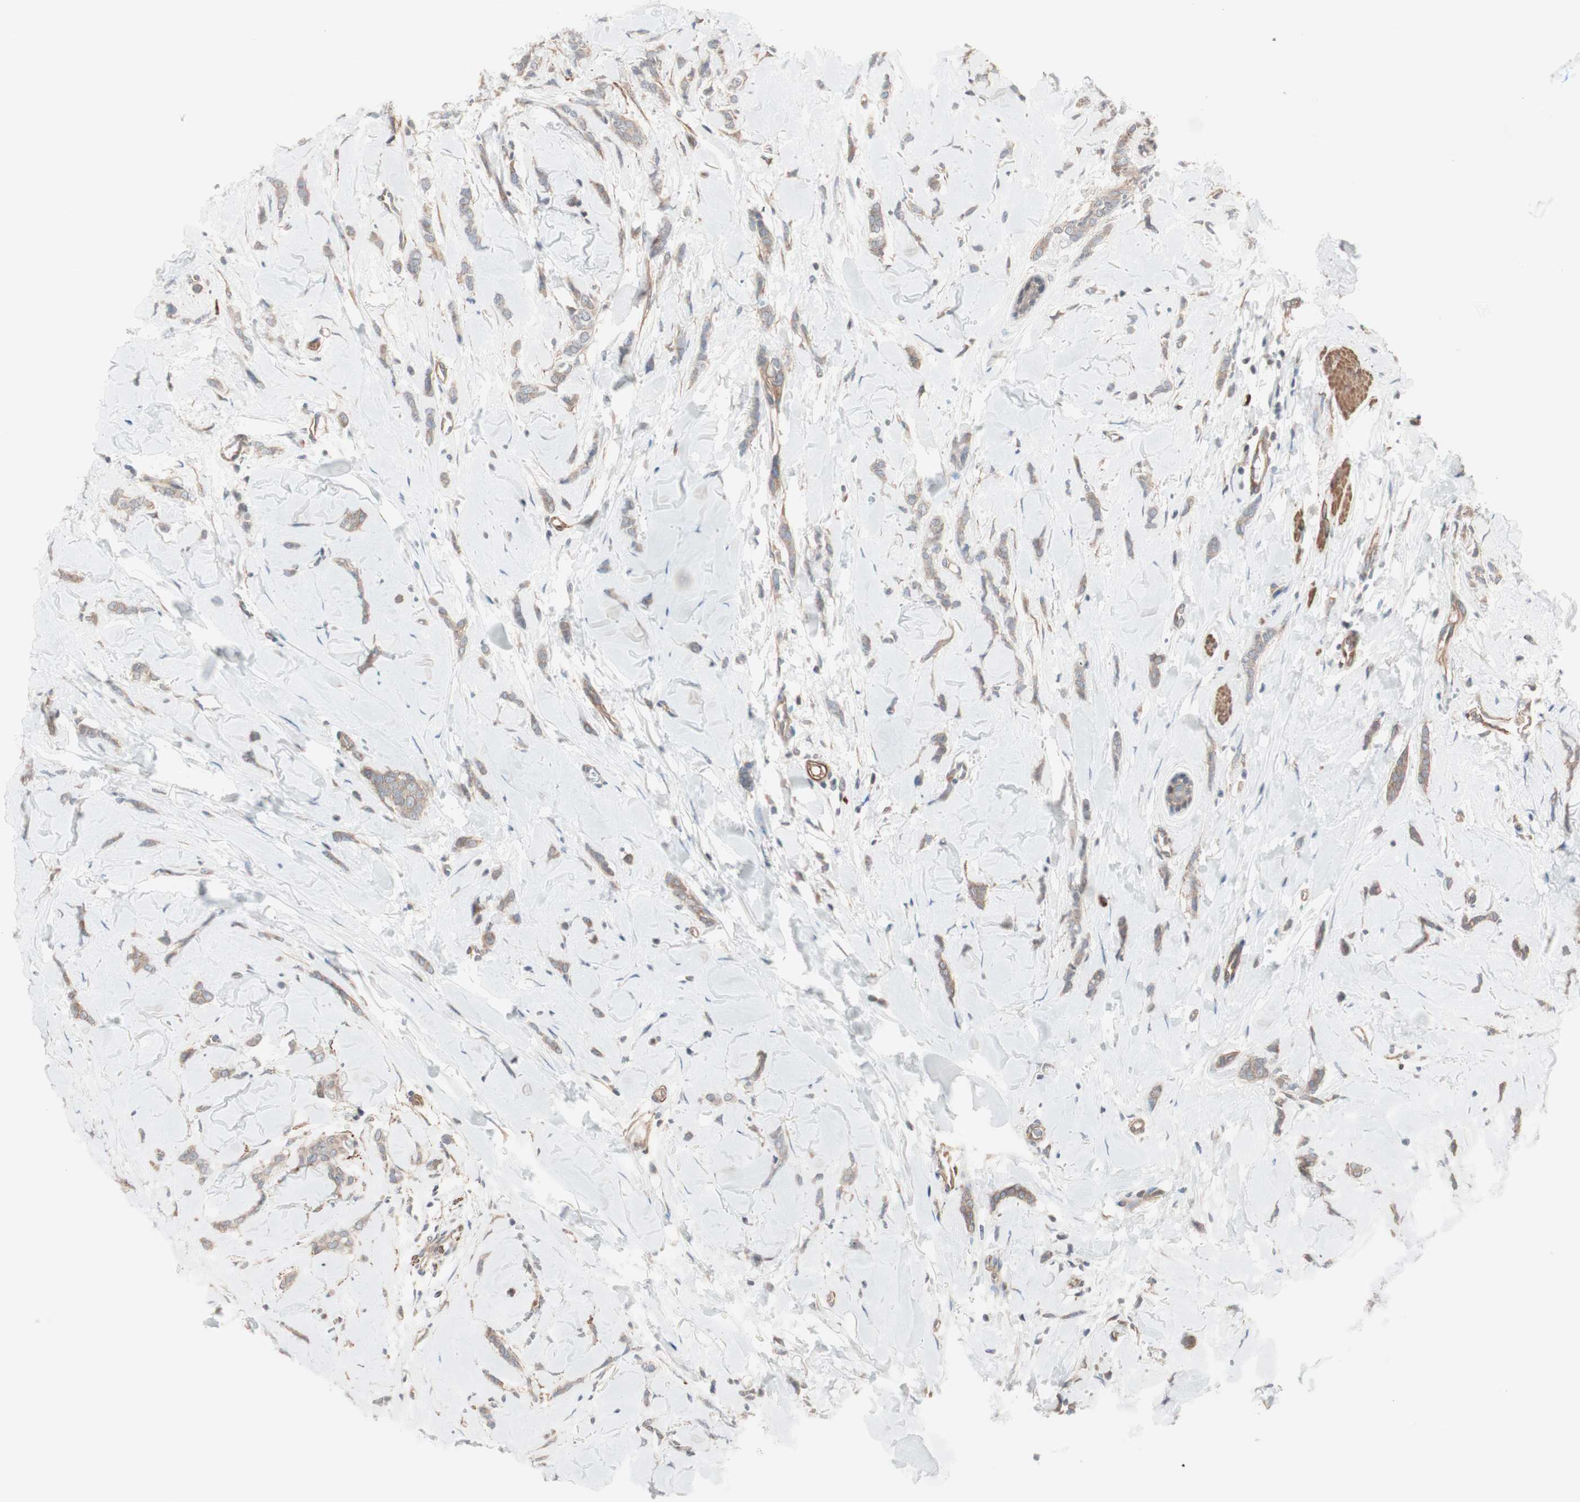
{"staining": {"intensity": "weak", "quantity": ">75%", "location": "cytoplasmic/membranous"}, "tissue": "breast cancer", "cell_type": "Tumor cells", "image_type": "cancer", "snomed": [{"axis": "morphology", "description": "Lobular carcinoma"}, {"axis": "topography", "description": "Skin"}, {"axis": "topography", "description": "Breast"}], "caption": "The image shows staining of lobular carcinoma (breast), revealing weak cytoplasmic/membranous protein expression (brown color) within tumor cells.", "gene": "ALG5", "patient": {"sex": "female", "age": 46}}